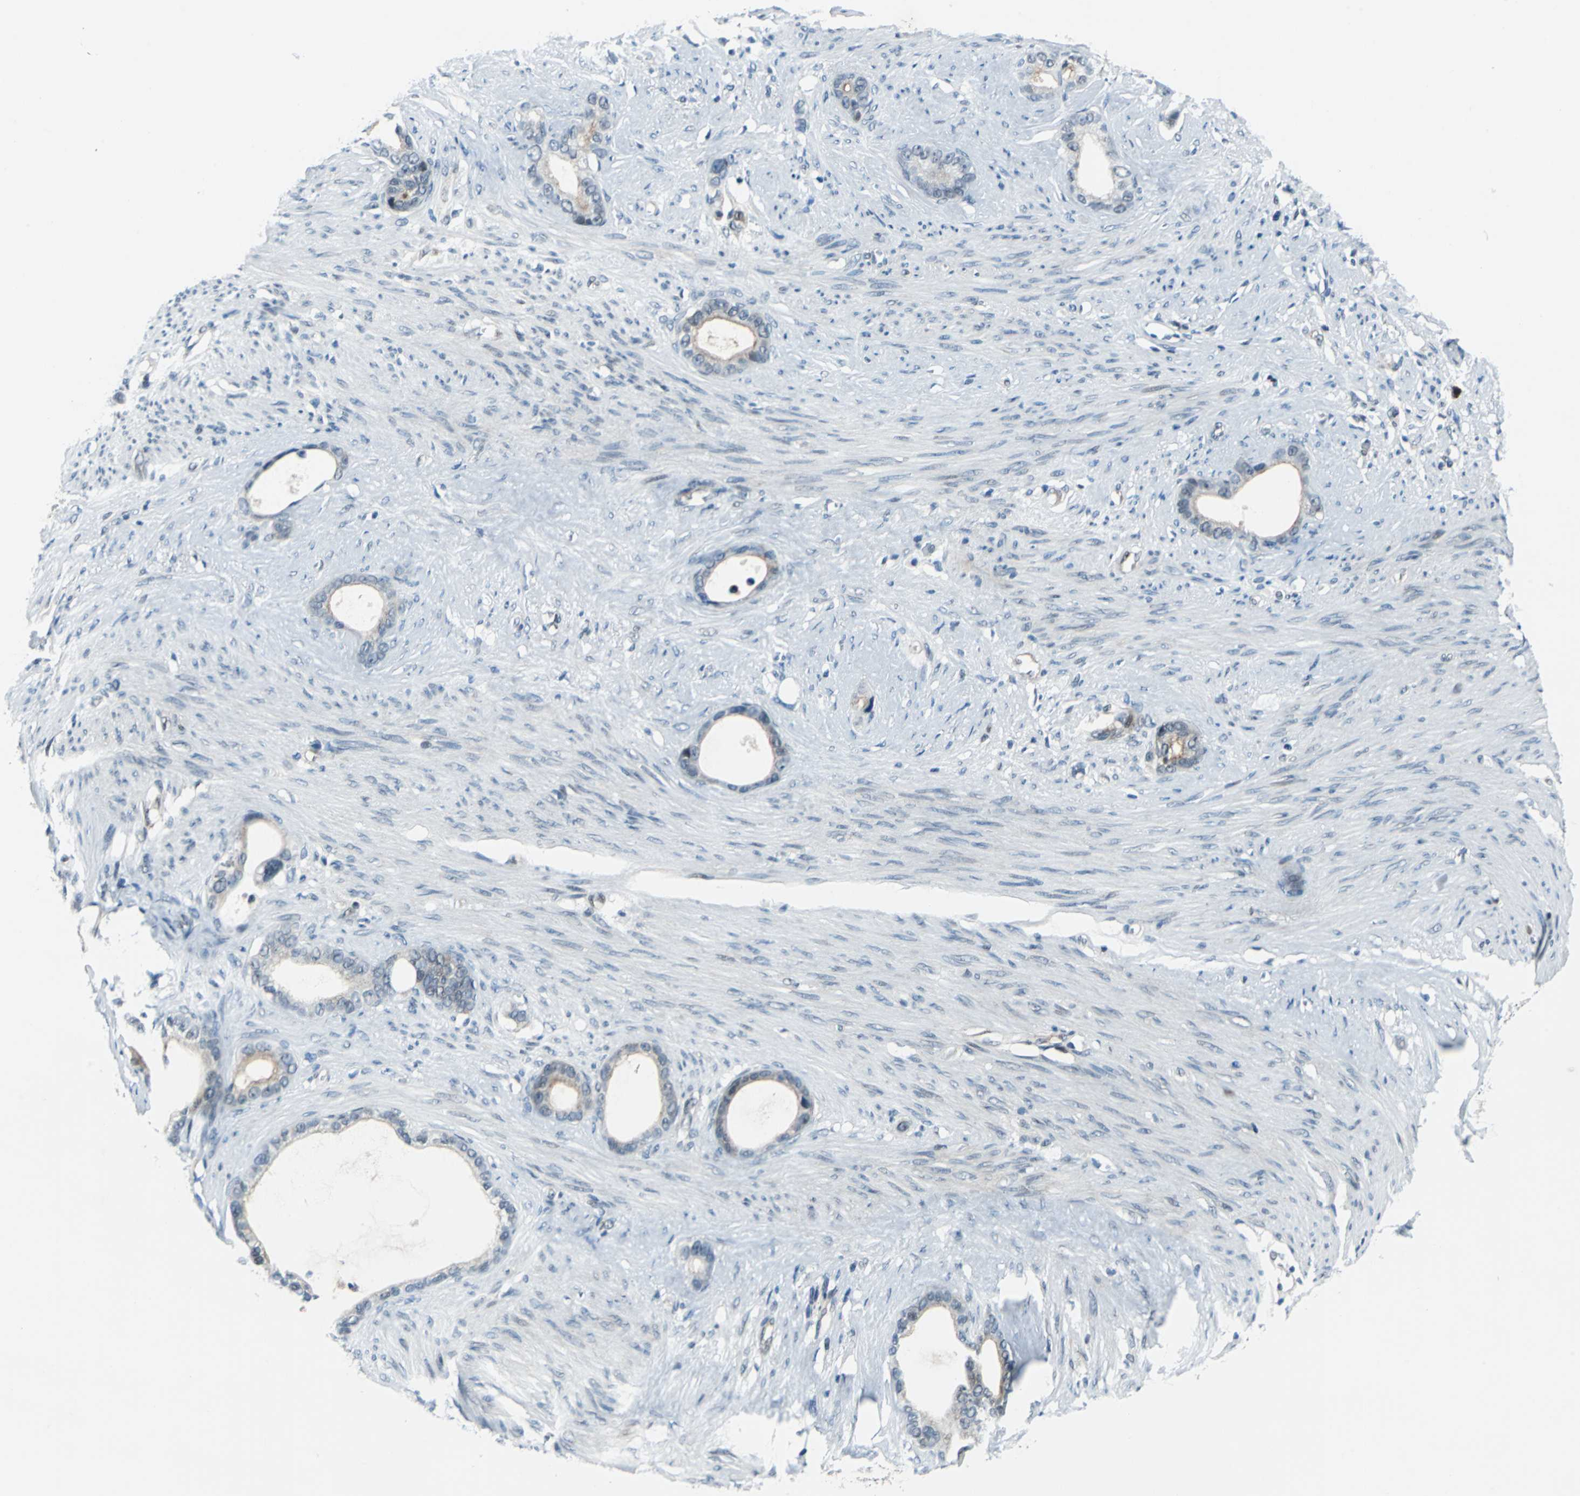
{"staining": {"intensity": "weak", "quantity": "25%-75%", "location": "cytoplasmic/membranous"}, "tissue": "stomach cancer", "cell_type": "Tumor cells", "image_type": "cancer", "snomed": [{"axis": "morphology", "description": "Adenocarcinoma, NOS"}, {"axis": "topography", "description": "Stomach"}], "caption": "Protein staining by IHC reveals weak cytoplasmic/membranous expression in approximately 25%-75% of tumor cells in adenocarcinoma (stomach).", "gene": "POLR3K", "patient": {"sex": "female", "age": 75}}